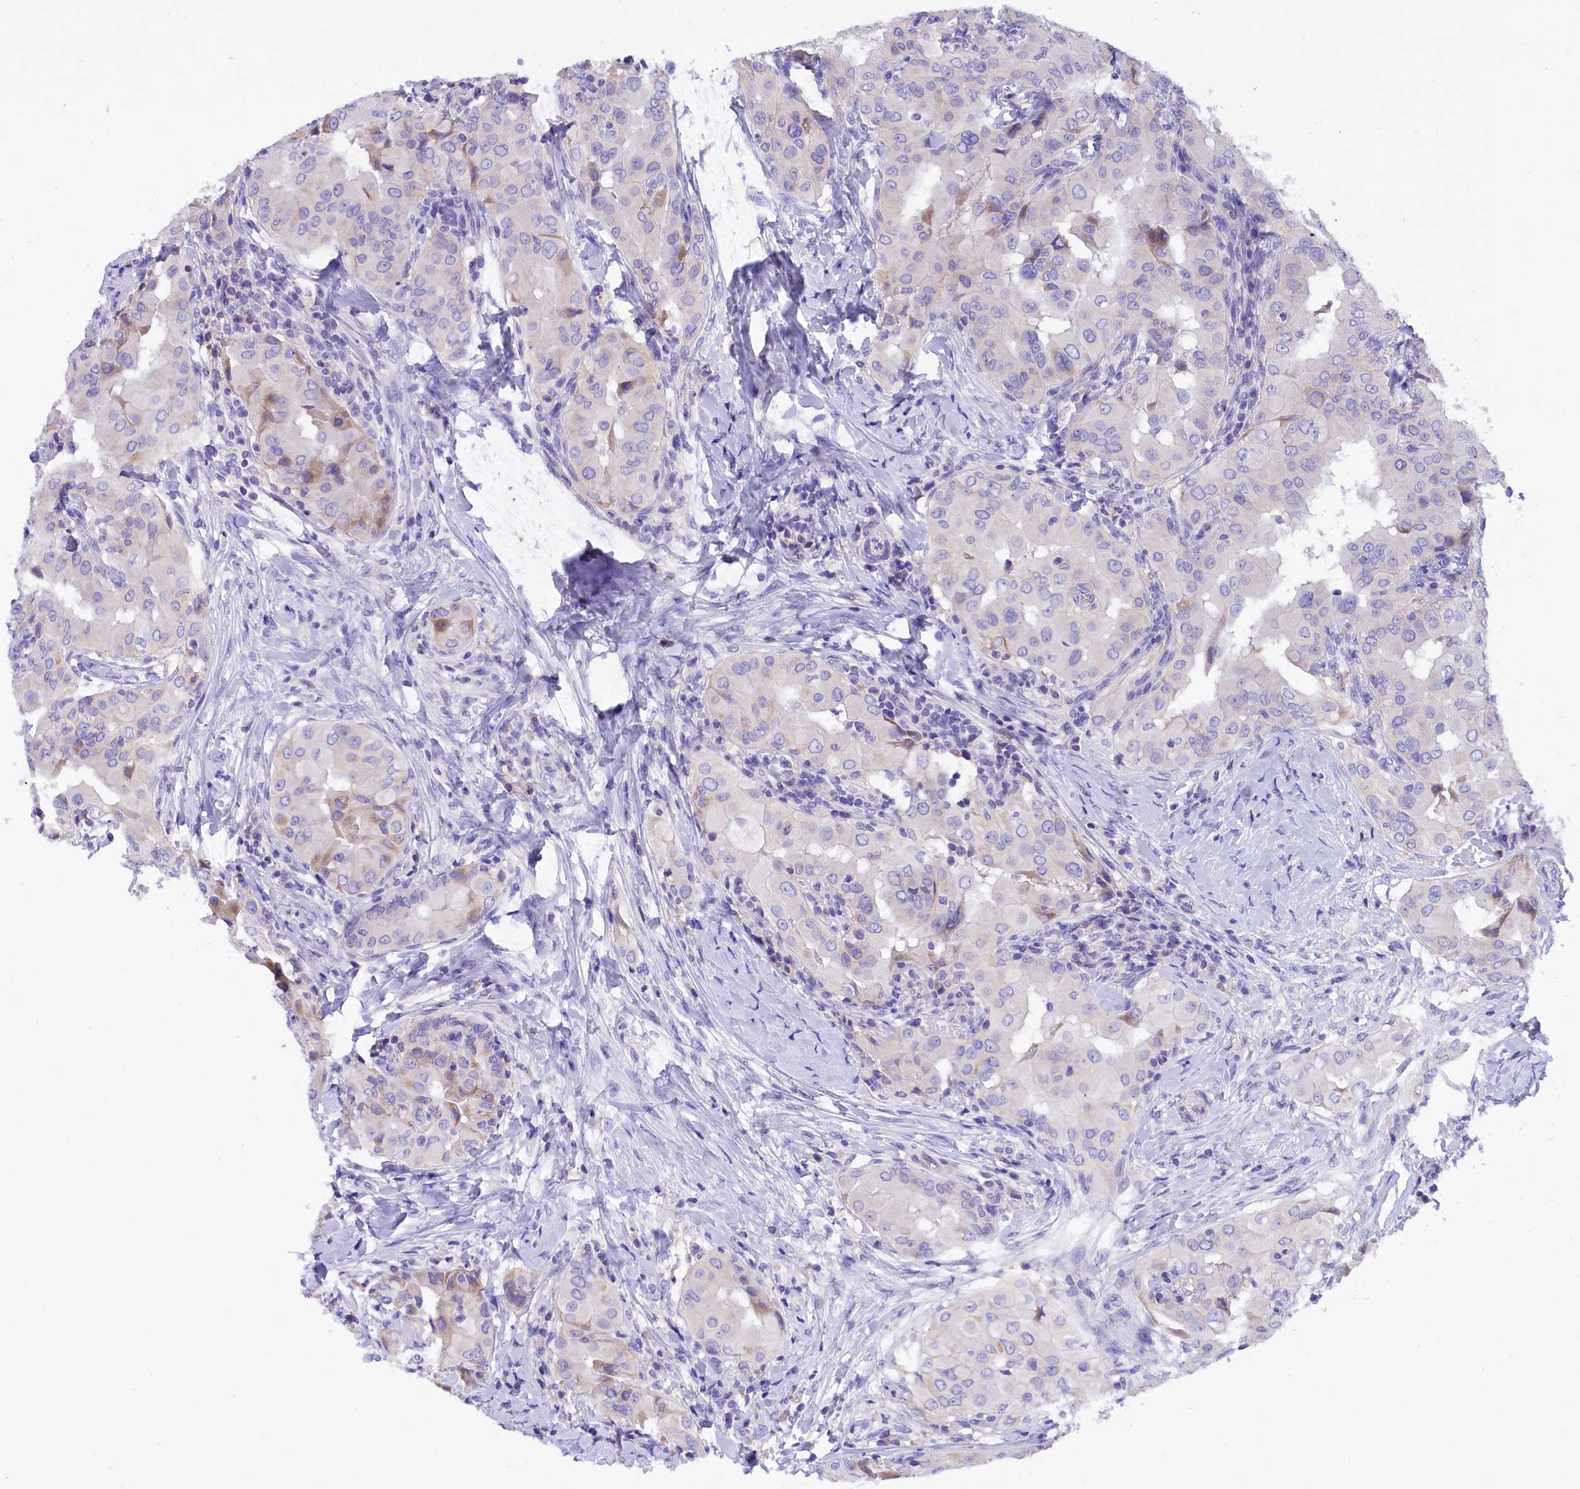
{"staining": {"intensity": "weak", "quantity": "<25%", "location": "cytoplasmic/membranous"}, "tissue": "thyroid cancer", "cell_type": "Tumor cells", "image_type": "cancer", "snomed": [{"axis": "morphology", "description": "Papillary adenocarcinoma, NOS"}, {"axis": "topography", "description": "Thyroid gland"}], "caption": "A high-resolution image shows IHC staining of thyroid cancer (papillary adenocarcinoma), which exhibits no significant expression in tumor cells.", "gene": "COL6A5", "patient": {"sex": "male", "age": 33}}